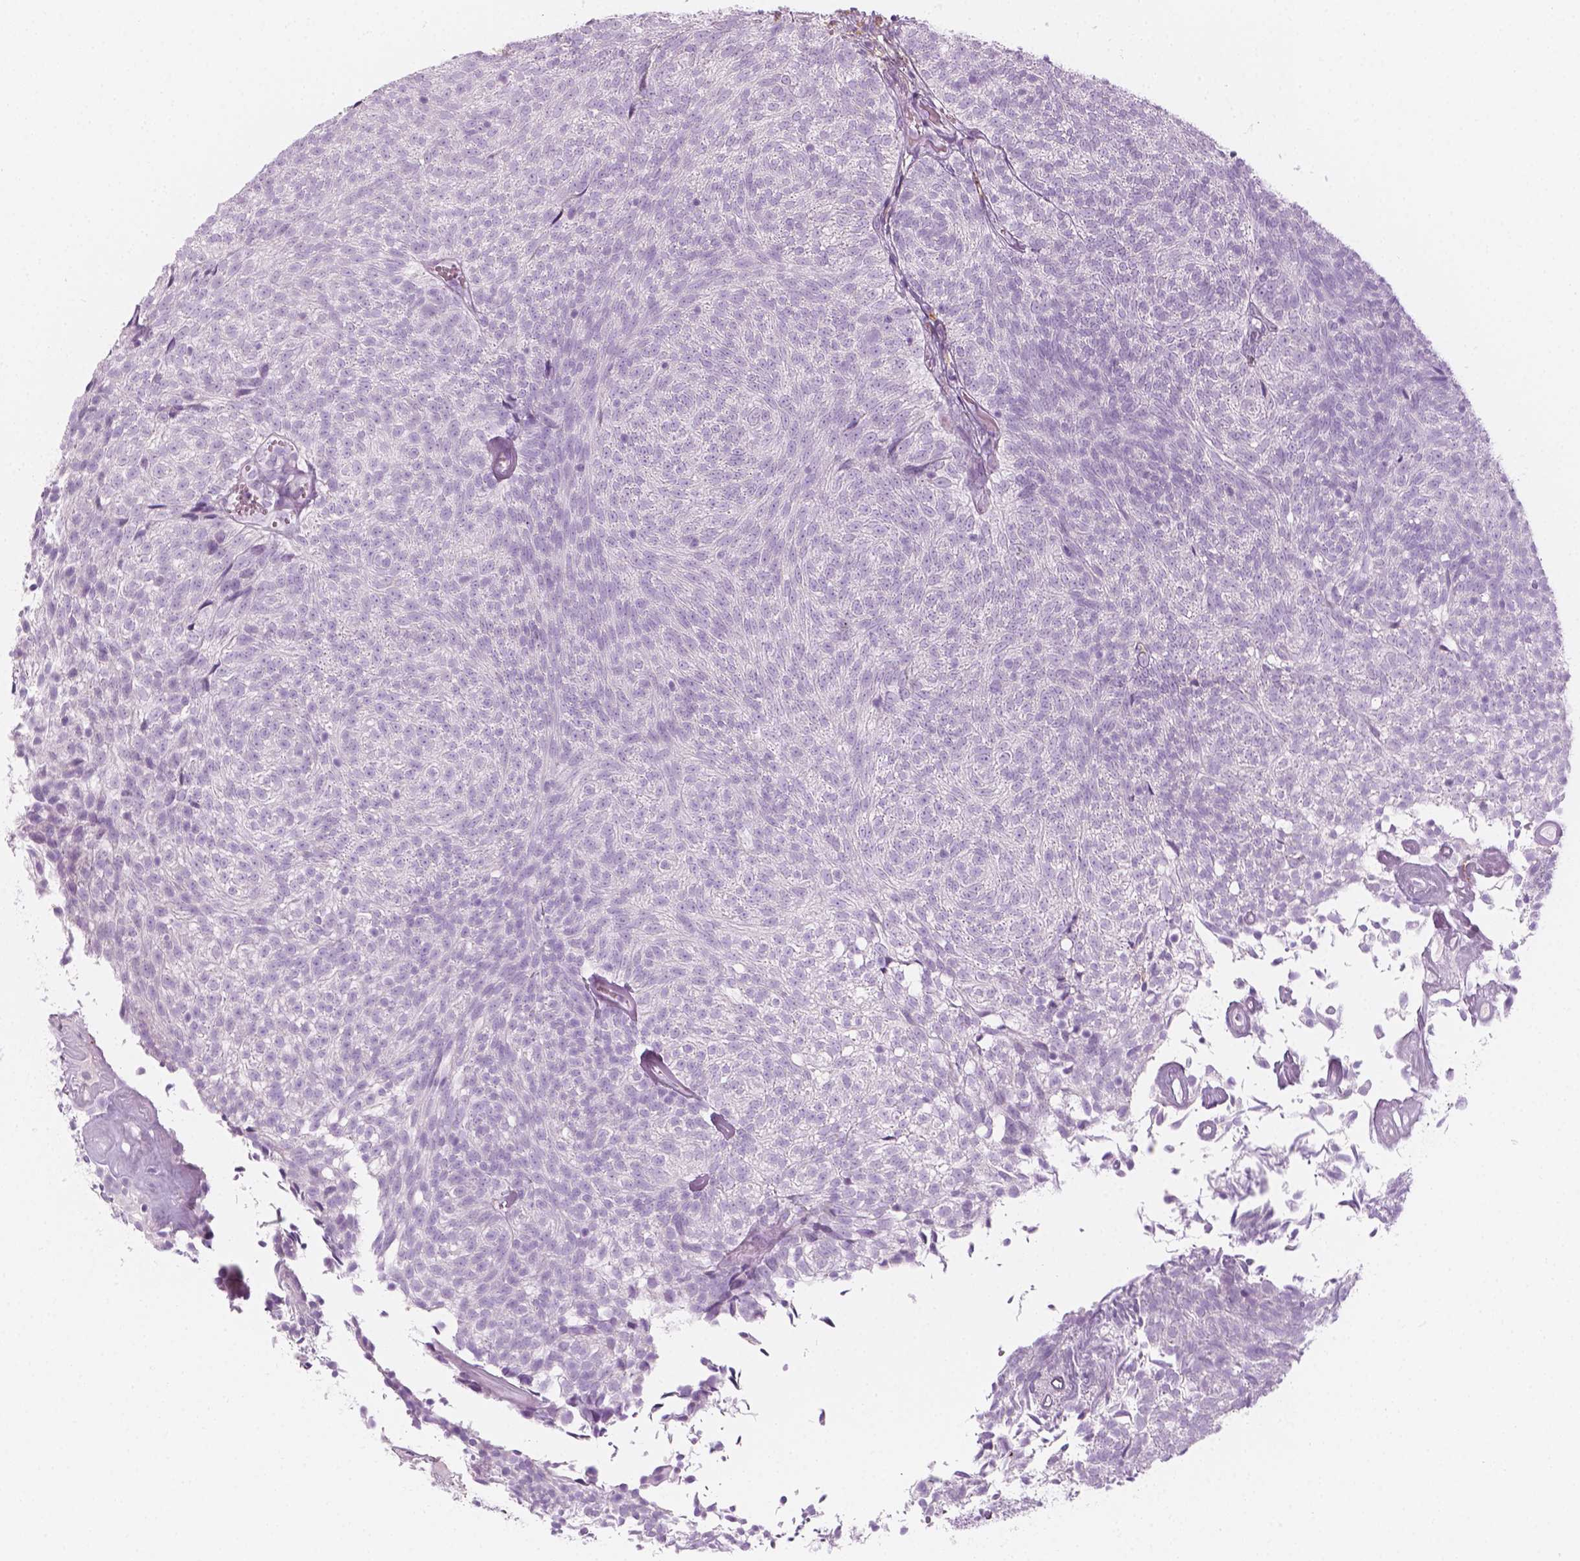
{"staining": {"intensity": "negative", "quantity": "none", "location": "none"}, "tissue": "urothelial cancer", "cell_type": "Tumor cells", "image_type": "cancer", "snomed": [{"axis": "morphology", "description": "Urothelial carcinoma, Low grade"}, {"axis": "topography", "description": "Urinary bladder"}], "caption": "DAB (3,3'-diaminobenzidine) immunohistochemical staining of human urothelial cancer reveals no significant positivity in tumor cells.", "gene": "CES1", "patient": {"sex": "male", "age": 77}}